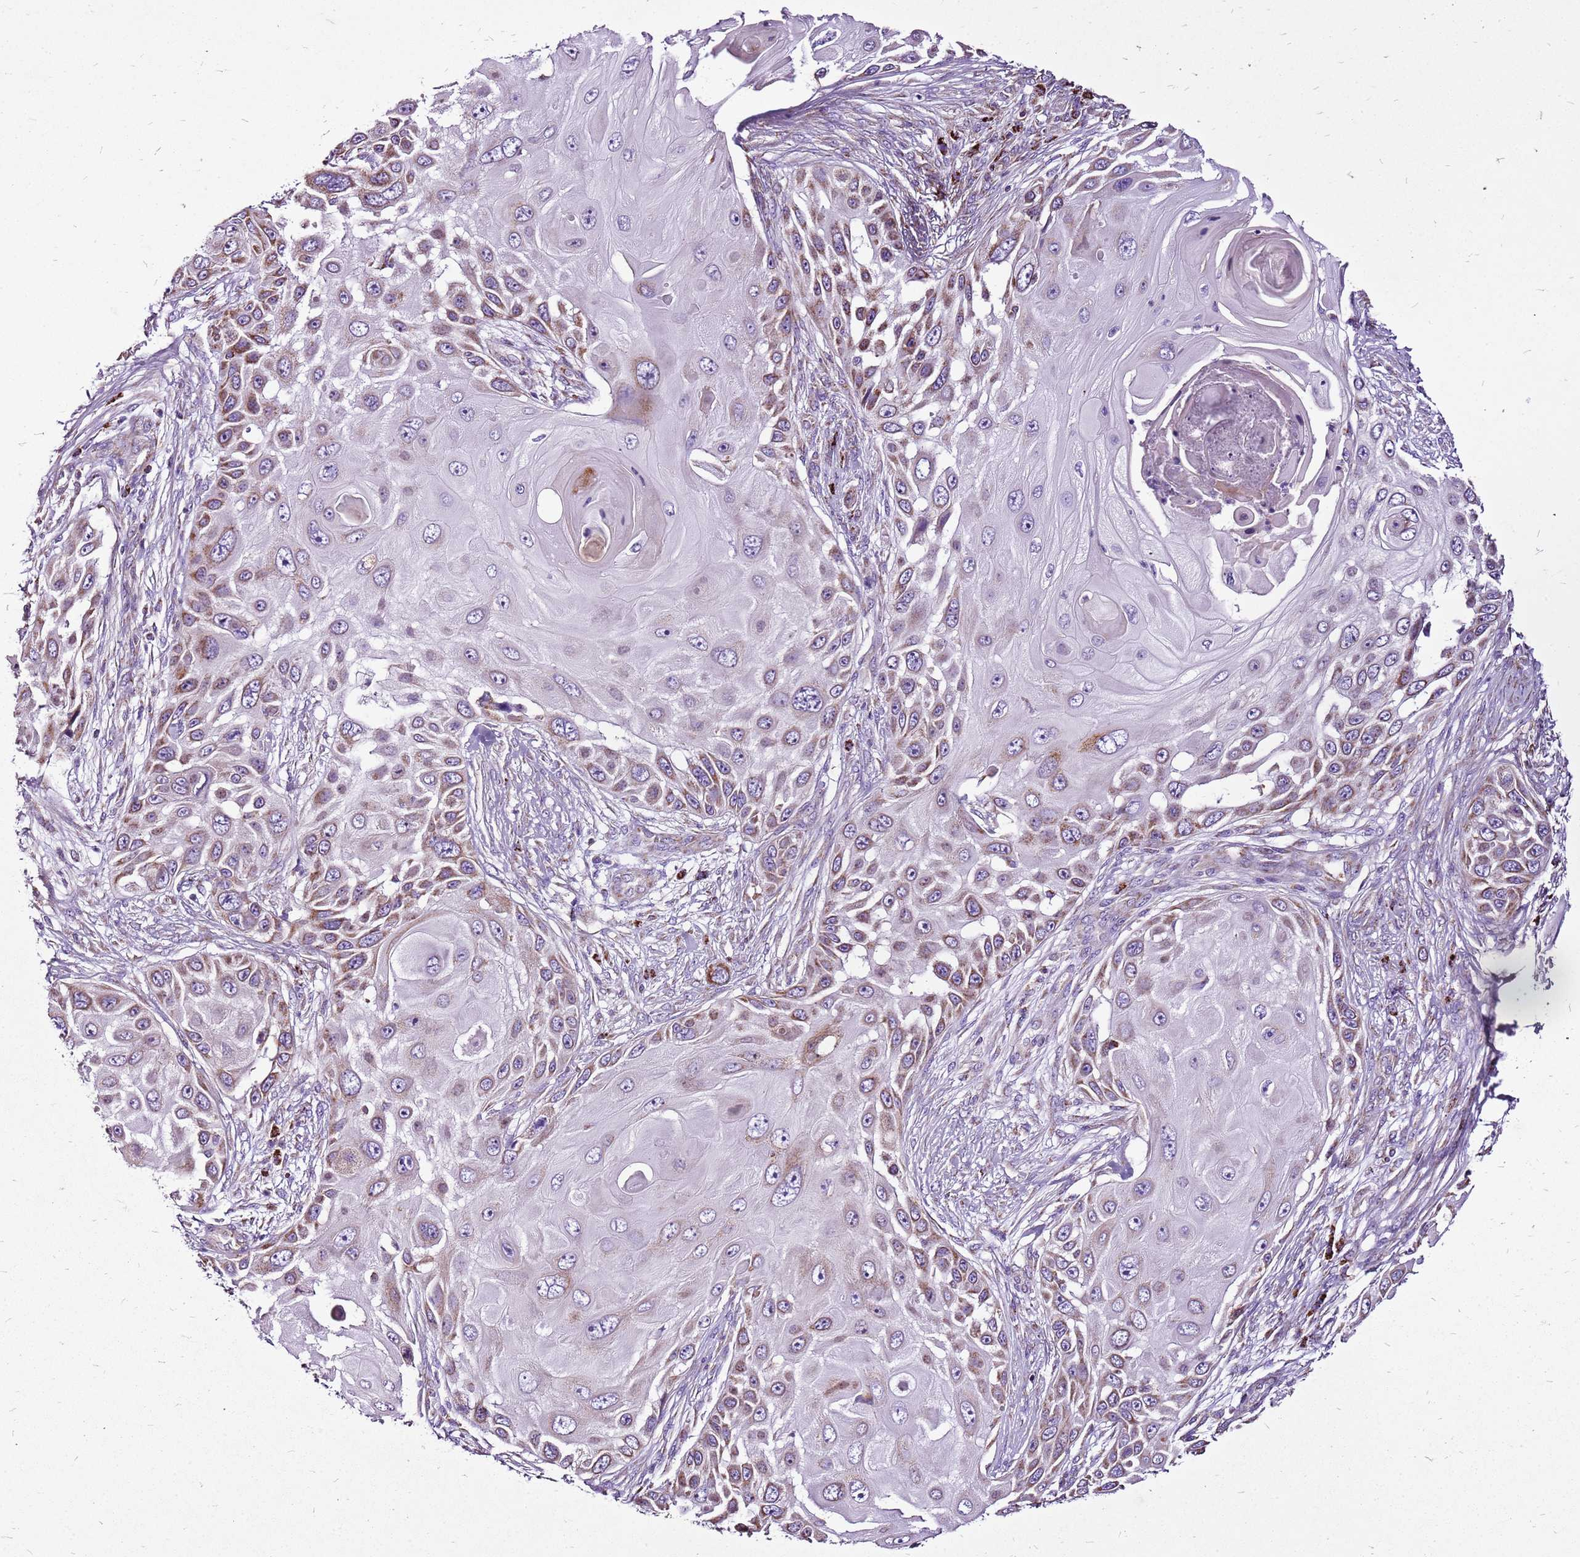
{"staining": {"intensity": "moderate", "quantity": ">75%", "location": "cytoplasmic/membranous"}, "tissue": "skin cancer", "cell_type": "Tumor cells", "image_type": "cancer", "snomed": [{"axis": "morphology", "description": "Squamous cell carcinoma, NOS"}, {"axis": "topography", "description": "Skin"}], "caption": "Tumor cells display moderate cytoplasmic/membranous staining in approximately >75% of cells in skin cancer. (IHC, brightfield microscopy, high magnification).", "gene": "GCDH", "patient": {"sex": "female", "age": 44}}